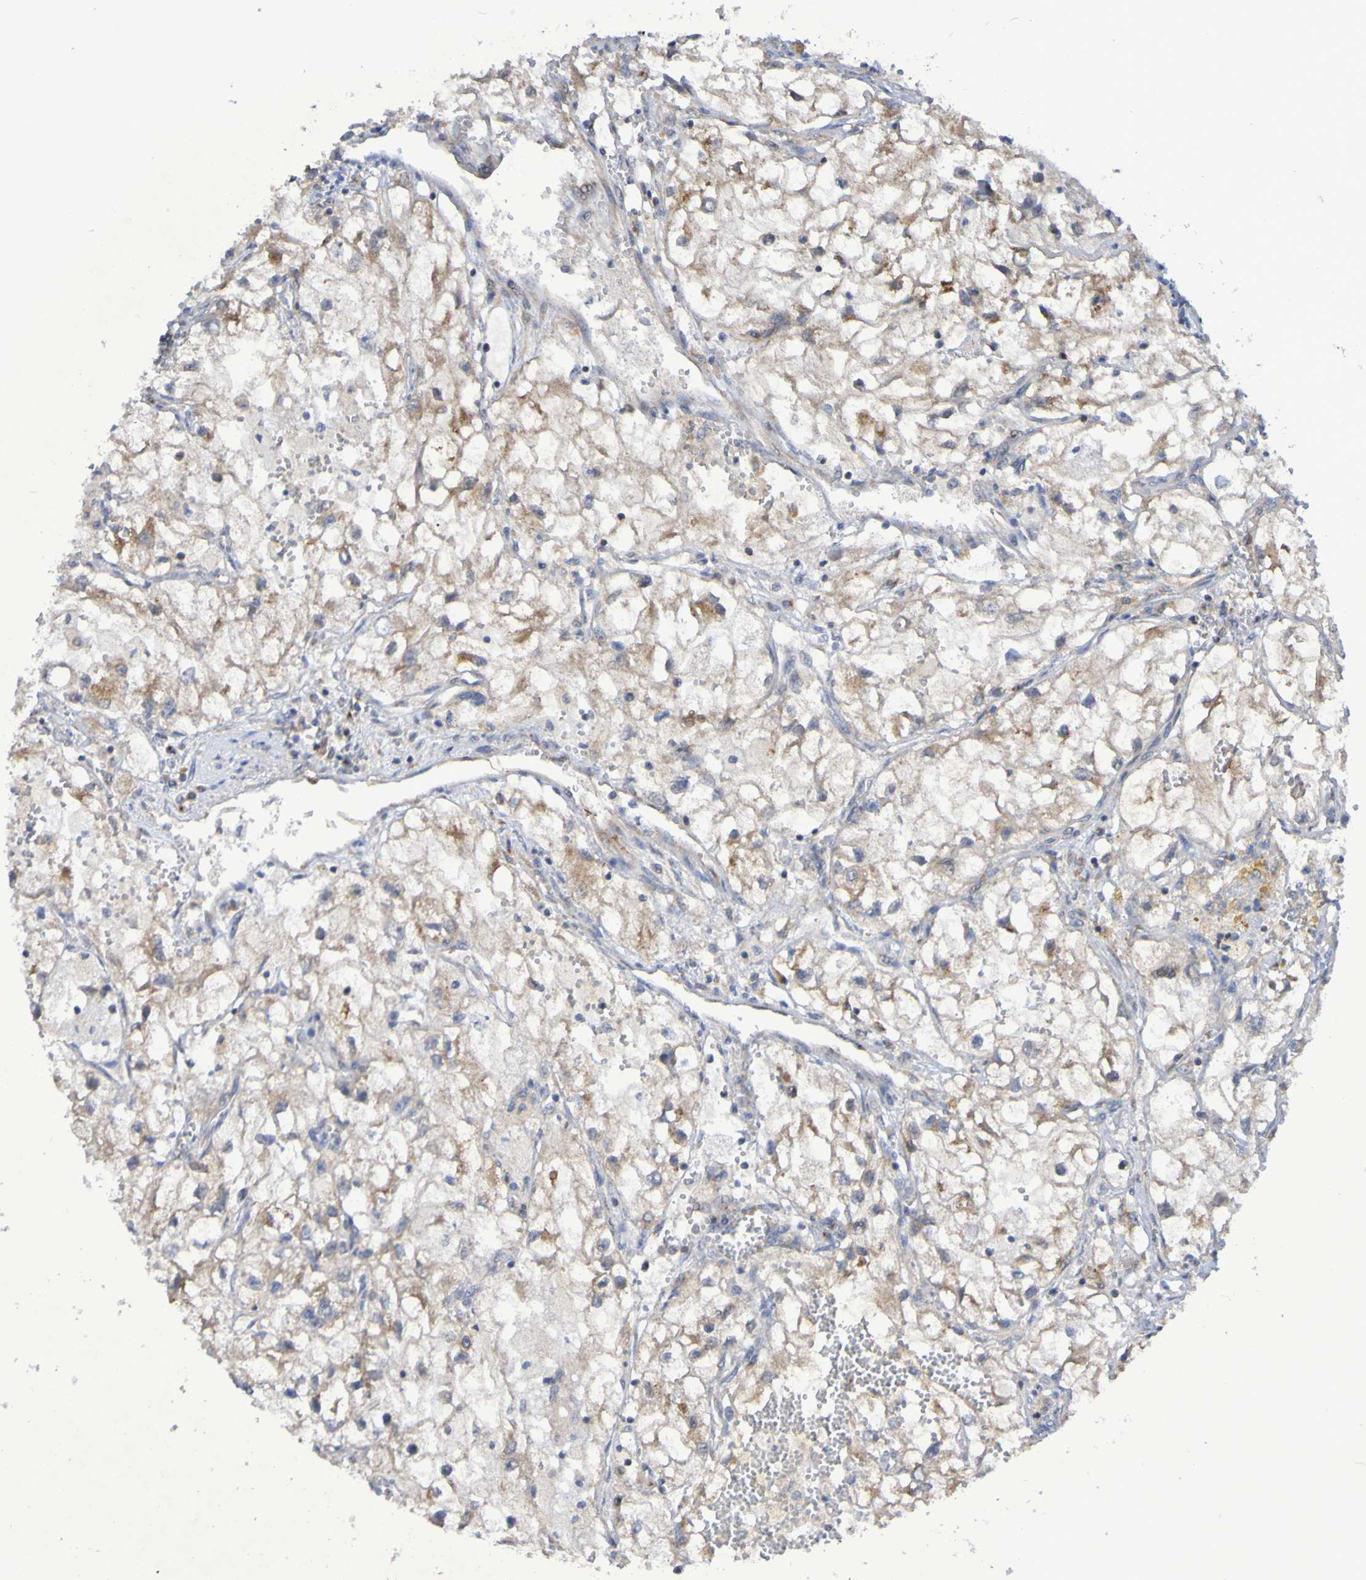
{"staining": {"intensity": "weak", "quantity": ">75%", "location": "cytoplasmic/membranous"}, "tissue": "renal cancer", "cell_type": "Tumor cells", "image_type": "cancer", "snomed": [{"axis": "morphology", "description": "Adenocarcinoma, NOS"}, {"axis": "topography", "description": "Kidney"}], "caption": "Human renal cancer (adenocarcinoma) stained with a brown dye reveals weak cytoplasmic/membranous positive positivity in approximately >75% of tumor cells.", "gene": "LMBRD2", "patient": {"sex": "female", "age": 70}}